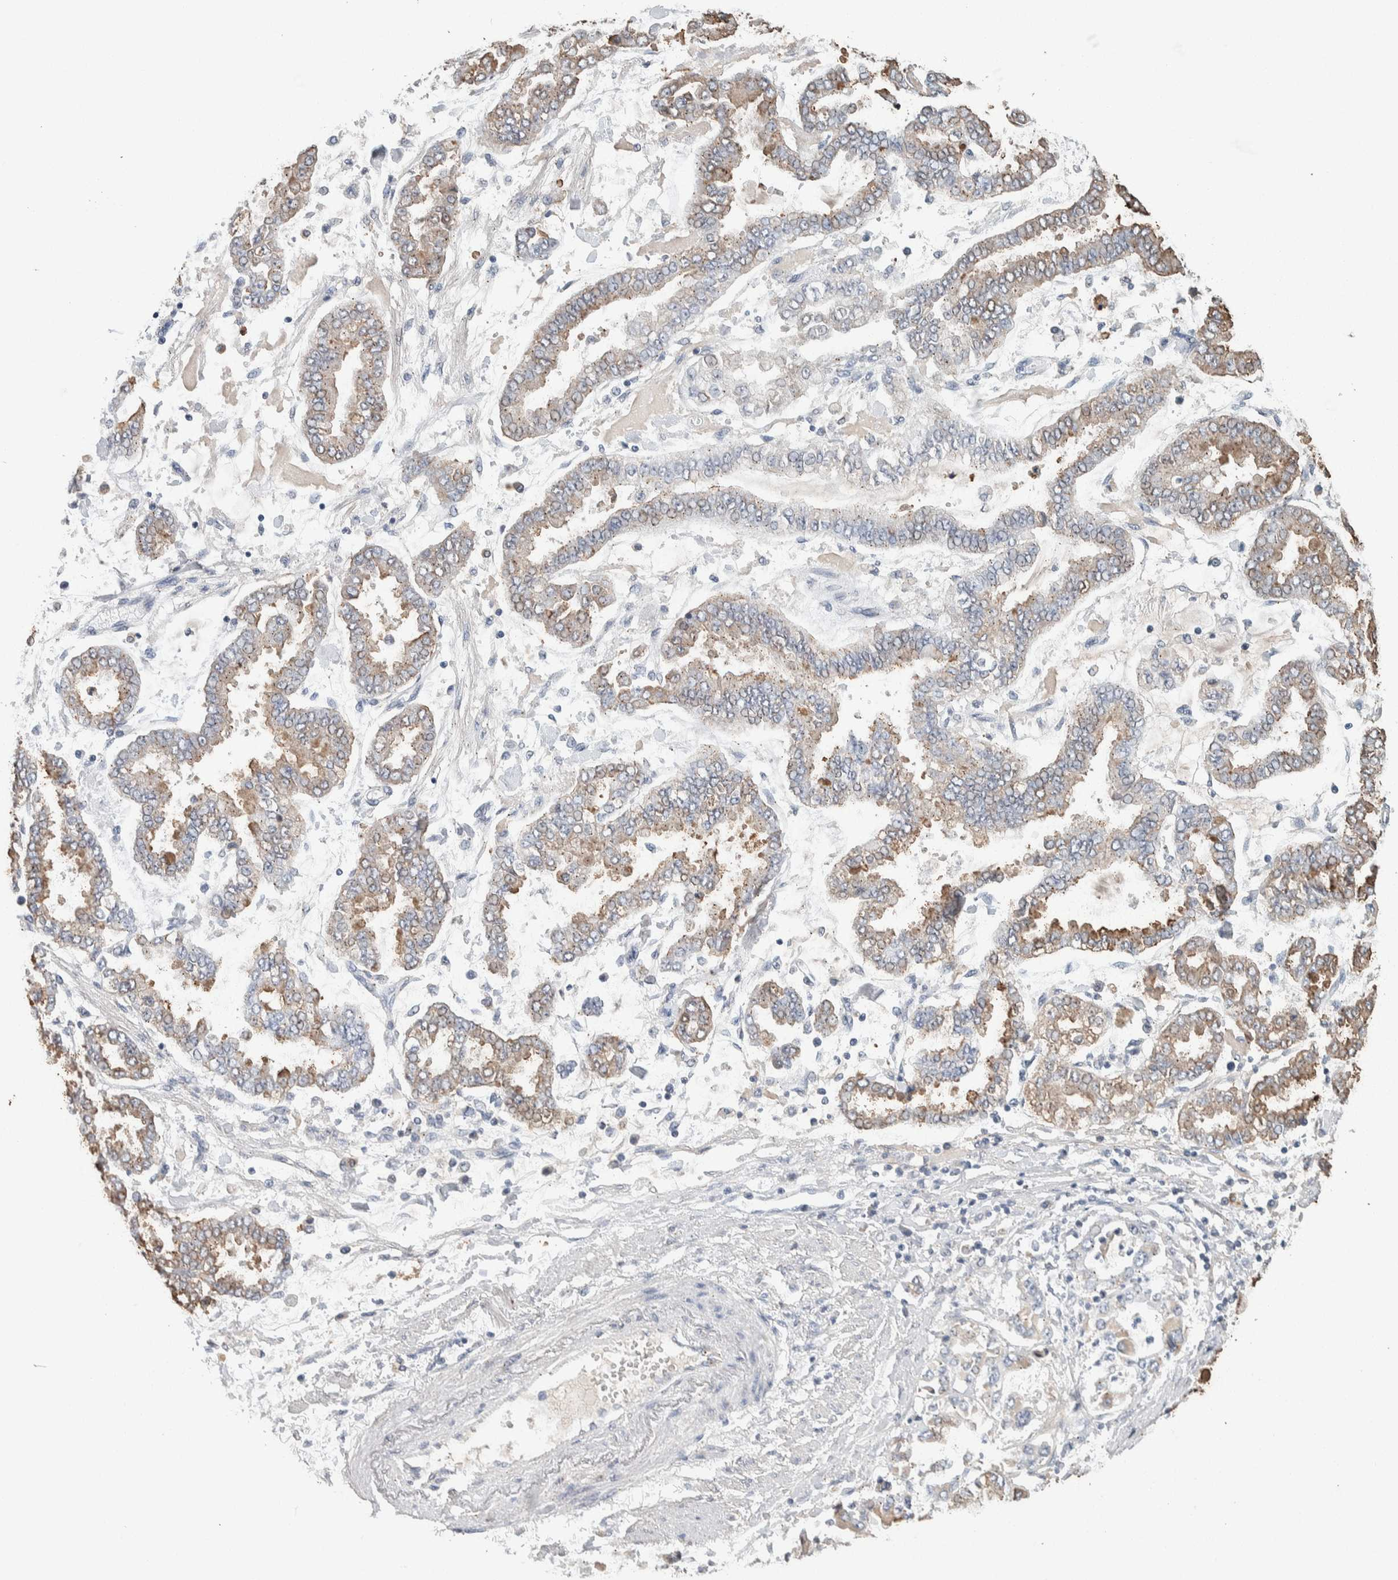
{"staining": {"intensity": "weak", "quantity": ">75%", "location": "cytoplasmic/membranous"}, "tissue": "stomach cancer", "cell_type": "Tumor cells", "image_type": "cancer", "snomed": [{"axis": "morphology", "description": "Normal tissue, NOS"}, {"axis": "morphology", "description": "Adenocarcinoma, NOS"}, {"axis": "topography", "description": "Stomach, upper"}, {"axis": "topography", "description": "Stomach"}], "caption": "About >75% of tumor cells in human stomach cancer exhibit weak cytoplasmic/membranous protein expression as visualized by brown immunohistochemical staining.", "gene": "SCN2A", "patient": {"sex": "male", "age": 76}}